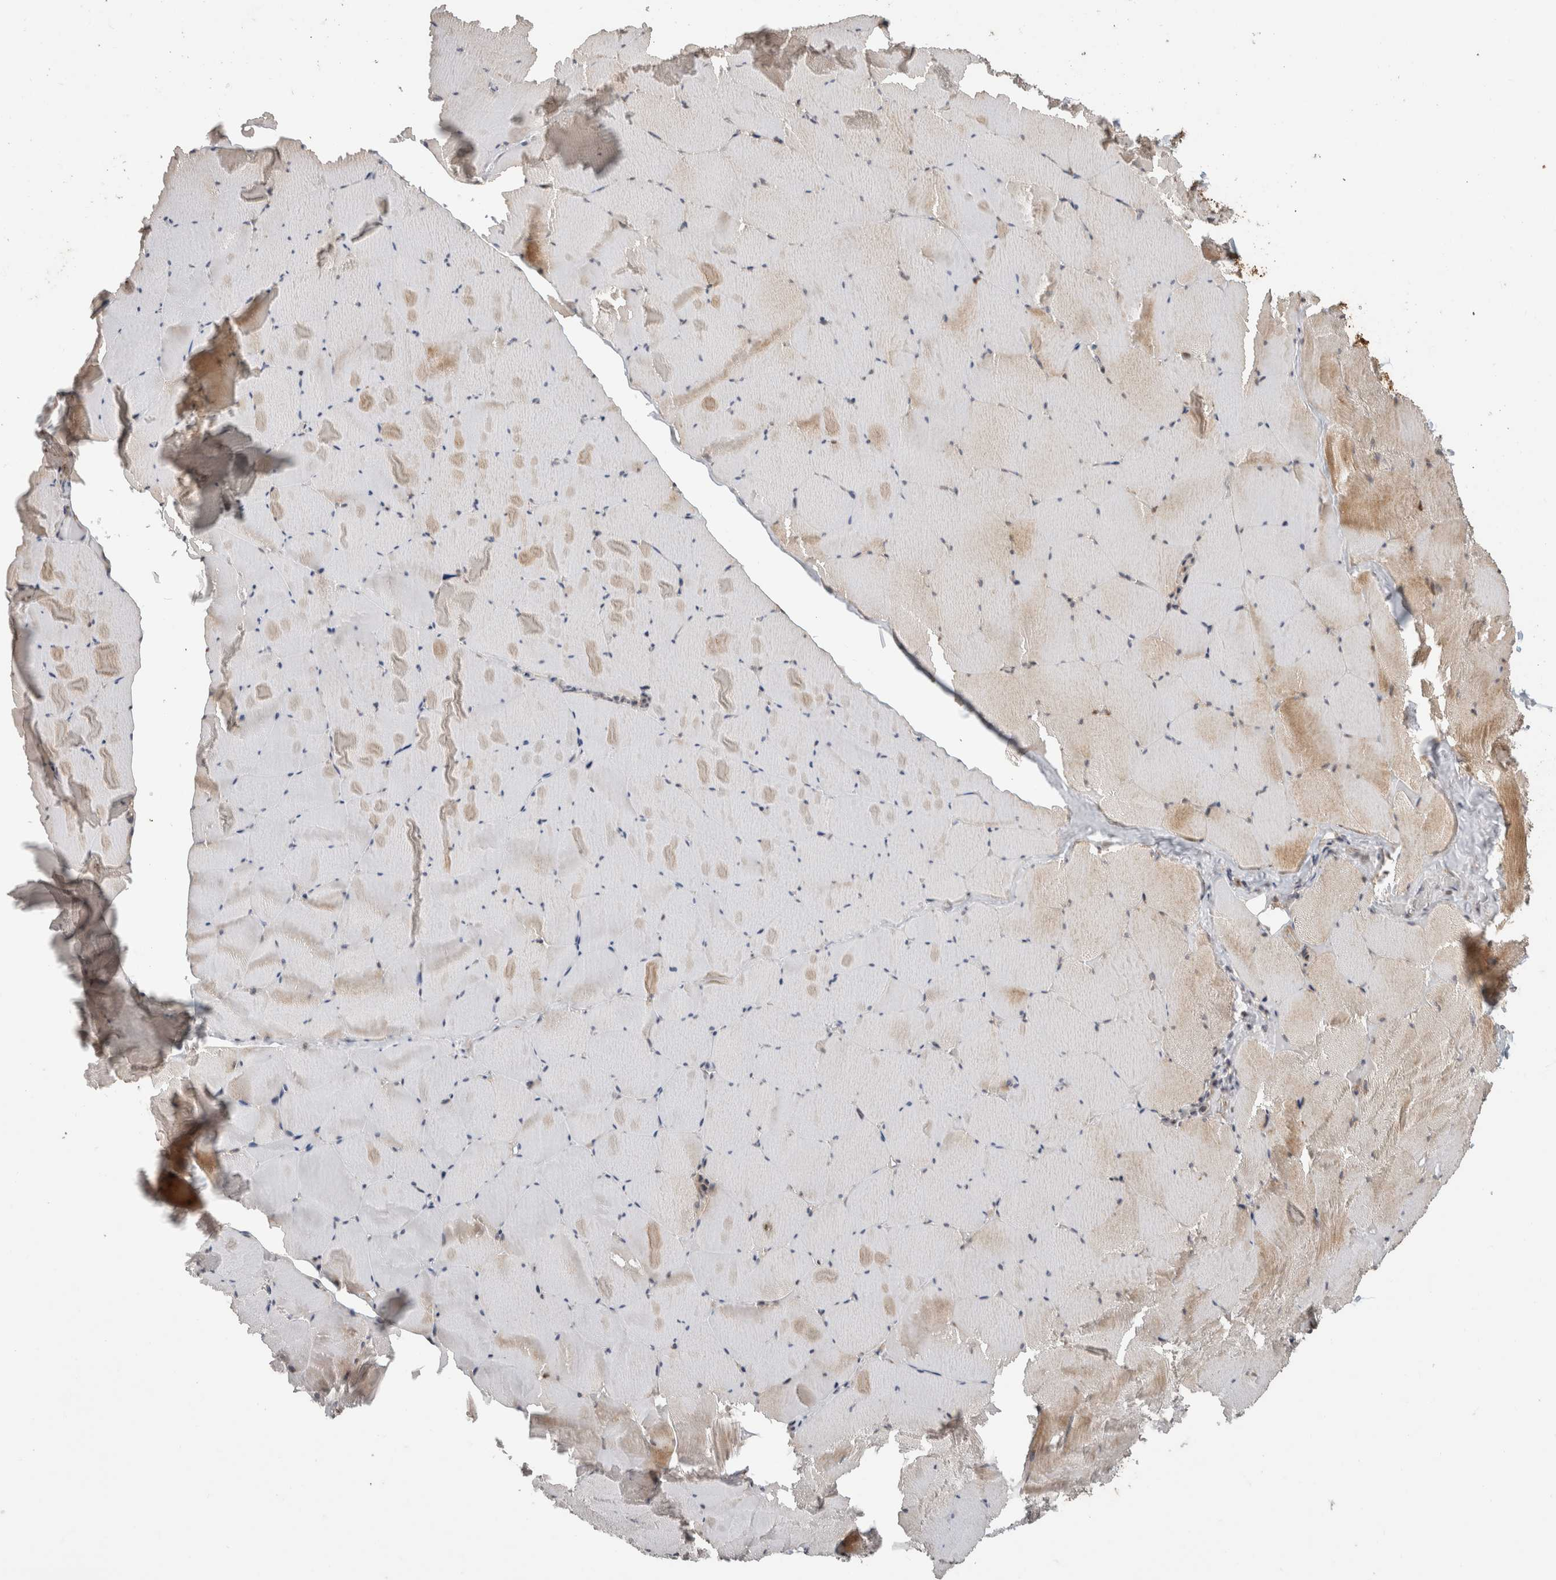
{"staining": {"intensity": "weak", "quantity": "25%-75%", "location": "cytoplasmic/membranous"}, "tissue": "skeletal muscle", "cell_type": "Myocytes", "image_type": "normal", "snomed": [{"axis": "morphology", "description": "Normal tissue, NOS"}, {"axis": "topography", "description": "Skeletal muscle"}], "caption": "Human skeletal muscle stained with a brown dye demonstrates weak cytoplasmic/membranous positive staining in about 25%-75% of myocytes.", "gene": "PCDHB15", "patient": {"sex": "male", "age": 62}}